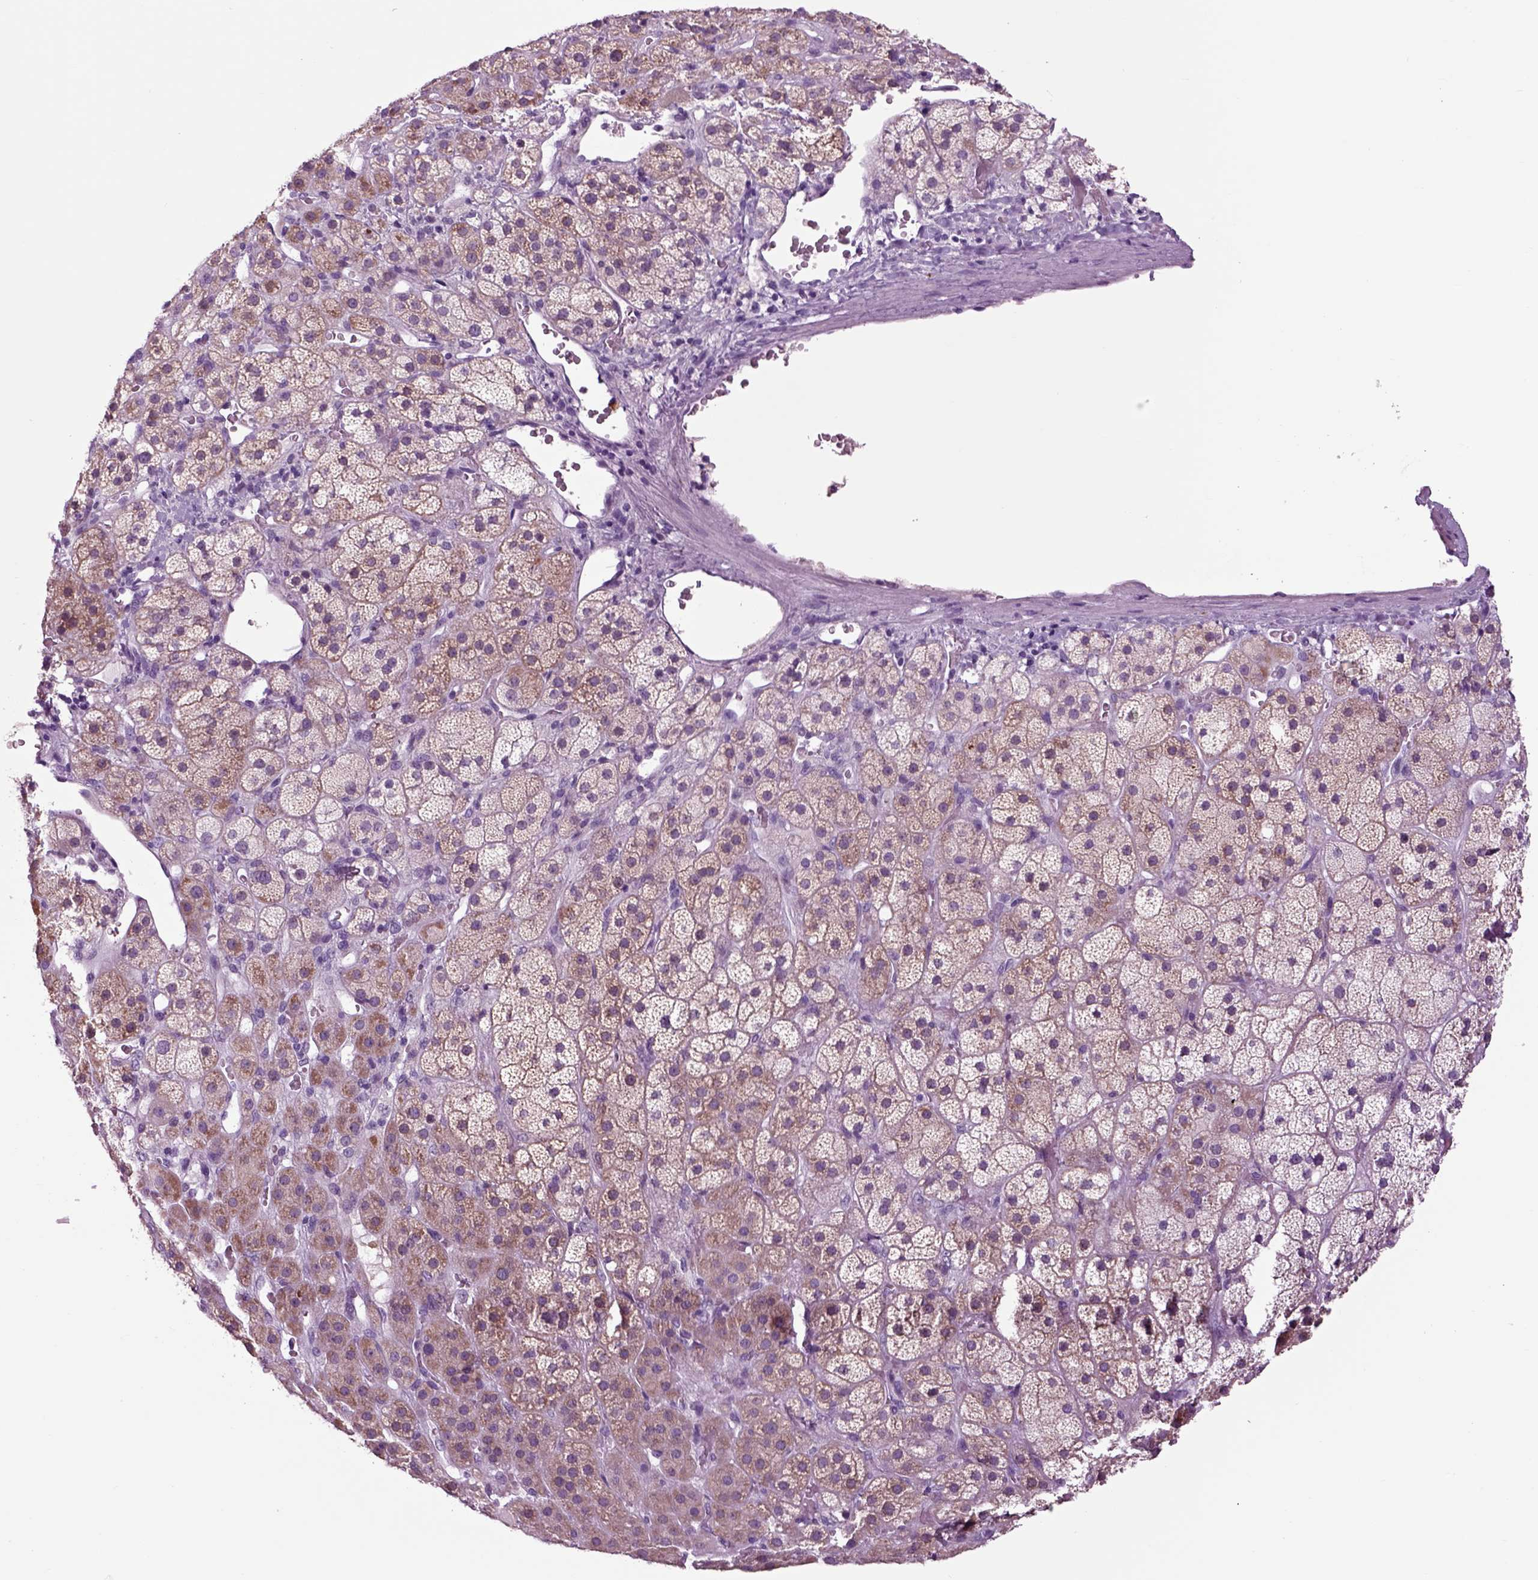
{"staining": {"intensity": "strong", "quantity": "<25%", "location": "cytoplasmic/membranous"}, "tissue": "adrenal gland", "cell_type": "Glandular cells", "image_type": "normal", "snomed": [{"axis": "morphology", "description": "Normal tissue, NOS"}, {"axis": "topography", "description": "Adrenal gland"}], "caption": "This is an image of immunohistochemistry staining of unremarkable adrenal gland, which shows strong staining in the cytoplasmic/membranous of glandular cells.", "gene": "ARHGAP11A", "patient": {"sex": "male", "age": 57}}